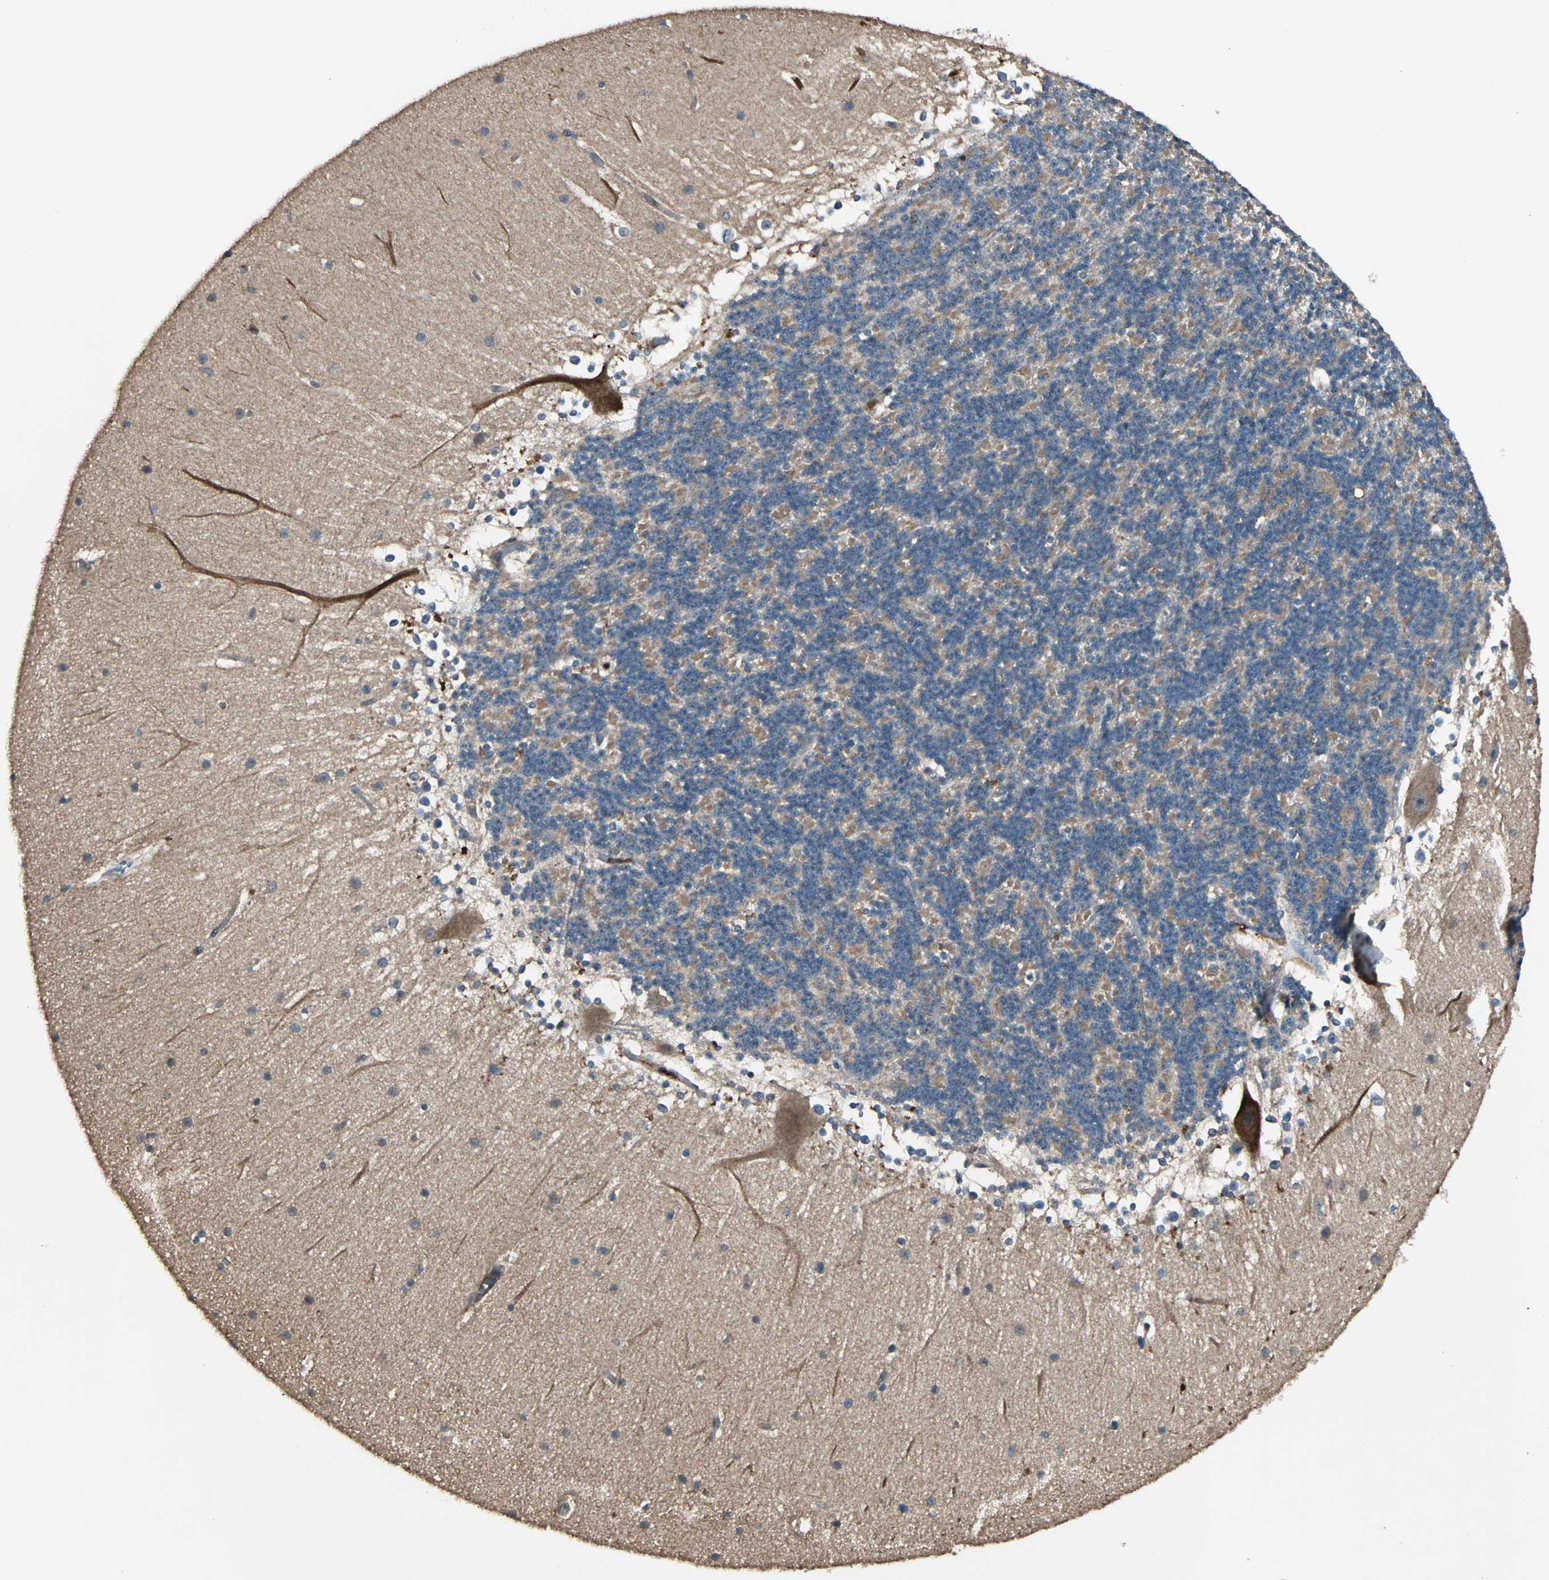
{"staining": {"intensity": "moderate", "quantity": "25%-75%", "location": "cytoplasmic/membranous"}, "tissue": "cerebellum", "cell_type": "Cells in granular layer", "image_type": "normal", "snomed": [{"axis": "morphology", "description": "Normal tissue, NOS"}, {"axis": "topography", "description": "Cerebellum"}], "caption": "Cells in granular layer display moderate cytoplasmic/membranous expression in approximately 25%-75% of cells in unremarkable cerebellum.", "gene": "GCK", "patient": {"sex": "female", "age": 19}}